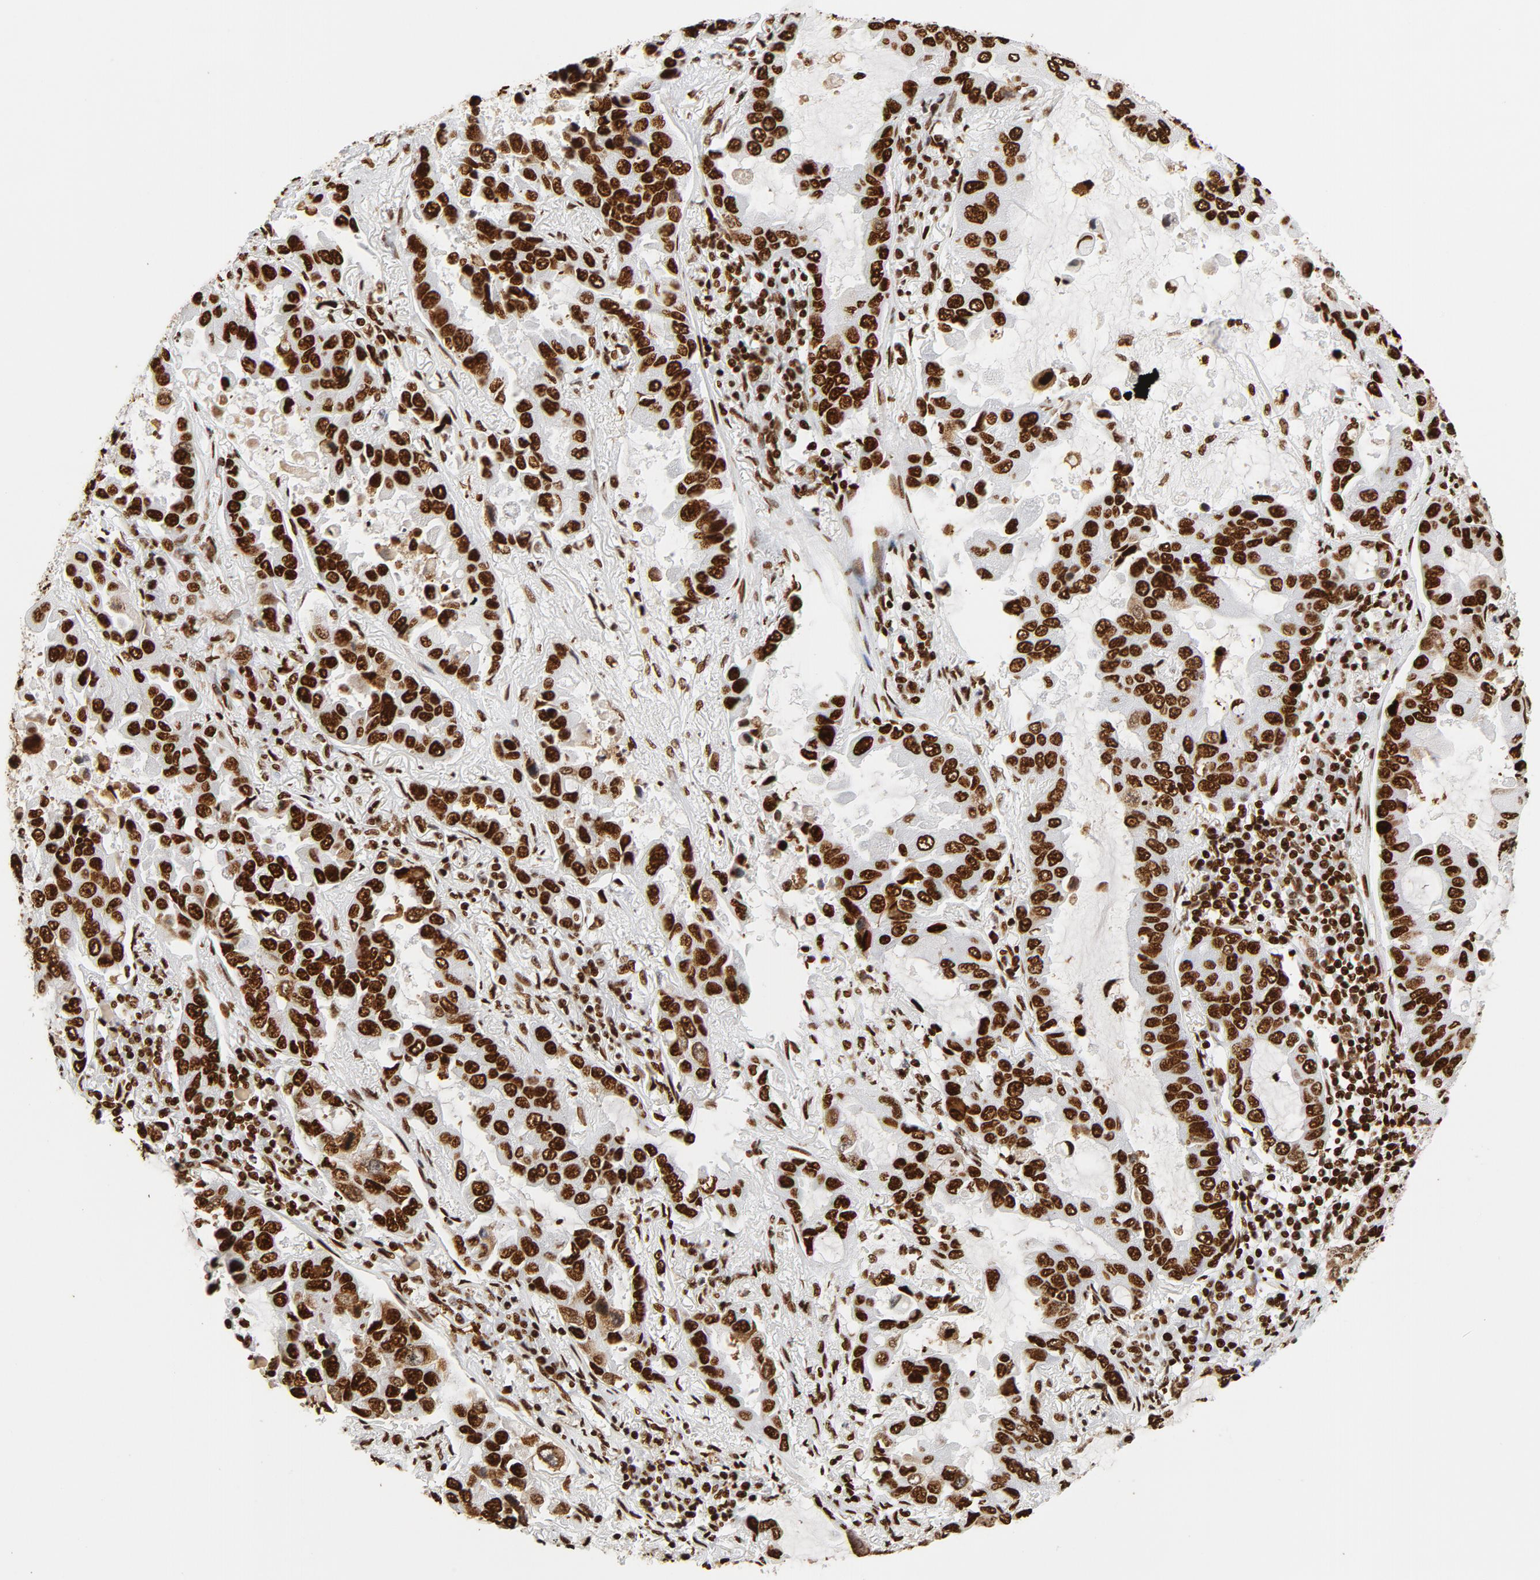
{"staining": {"intensity": "strong", "quantity": ">75%", "location": "nuclear"}, "tissue": "lung cancer", "cell_type": "Tumor cells", "image_type": "cancer", "snomed": [{"axis": "morphology", "description": "Adenocarcinoma, NOS"}, {"axis": "topography", "description": "Lung"}], "caption": "DAB immunohistochemical staining of human adenocarcinoma (lung) reveals strong nuclear protein staining in approximately >75% of tumor cells.", "gene": "XRCC6", "patient": {"sex": "male", "age": 64}}